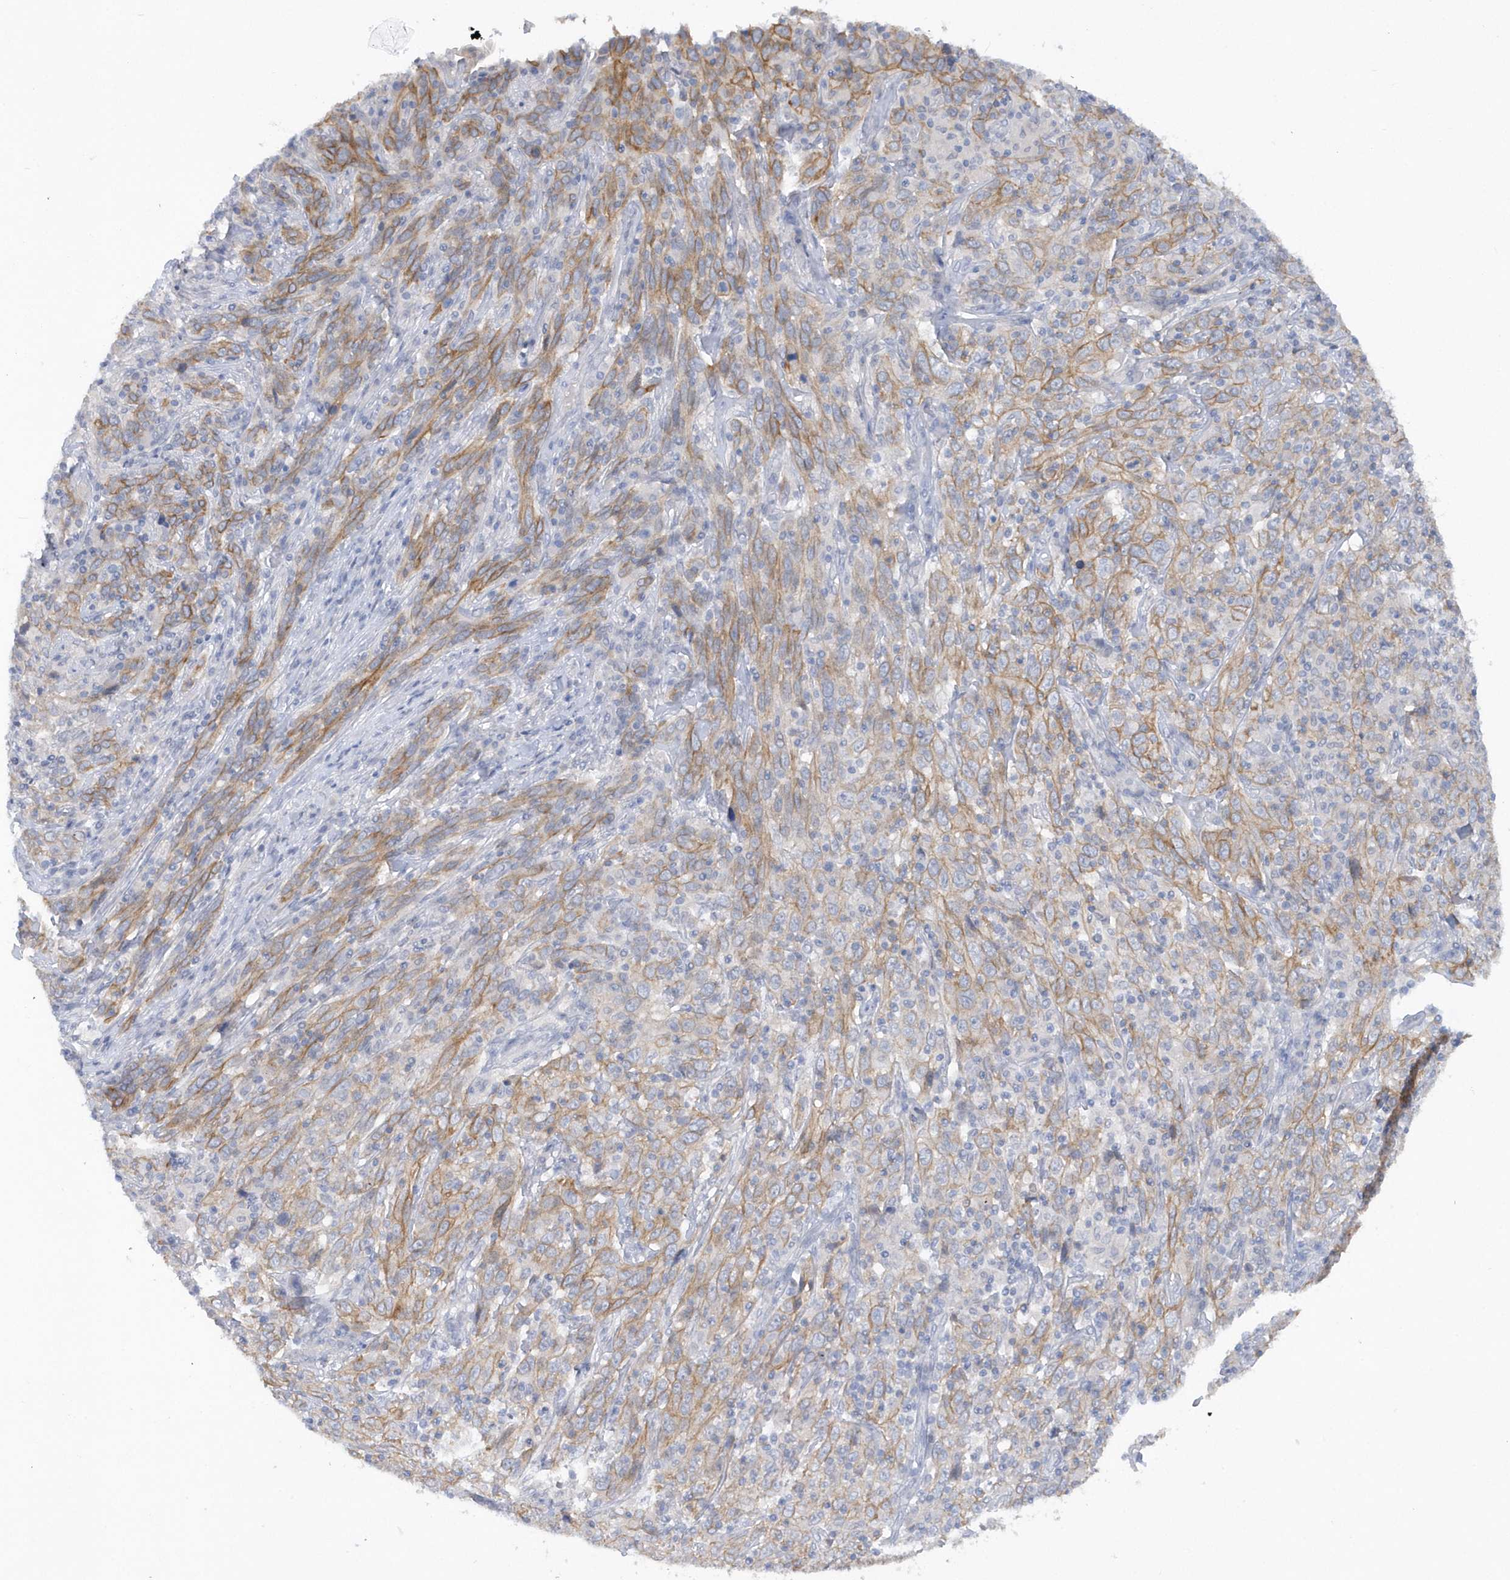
{"staining": {"intensity": "moderate", "quantity": ">75%", "location": "cytoplasmic/membranous"}, "tissue": "cervical cancer", "cell_type": "Tumor cells", "image_type": "cancer", "snomed": [{"axis": "morphology", "description": "Squamous cell carcinoma, NOS"}, {"axis": "topography", "description": "Cervix"}], "caption": "Cervical squamous cell carcinoma was stained to show a protein in brown. There is medium levels of moderate cytoplasmic/membranous expression in about >75% of tumor cells.", "gene": "RPE", "patient": {"sex": "female", "age": 46}}